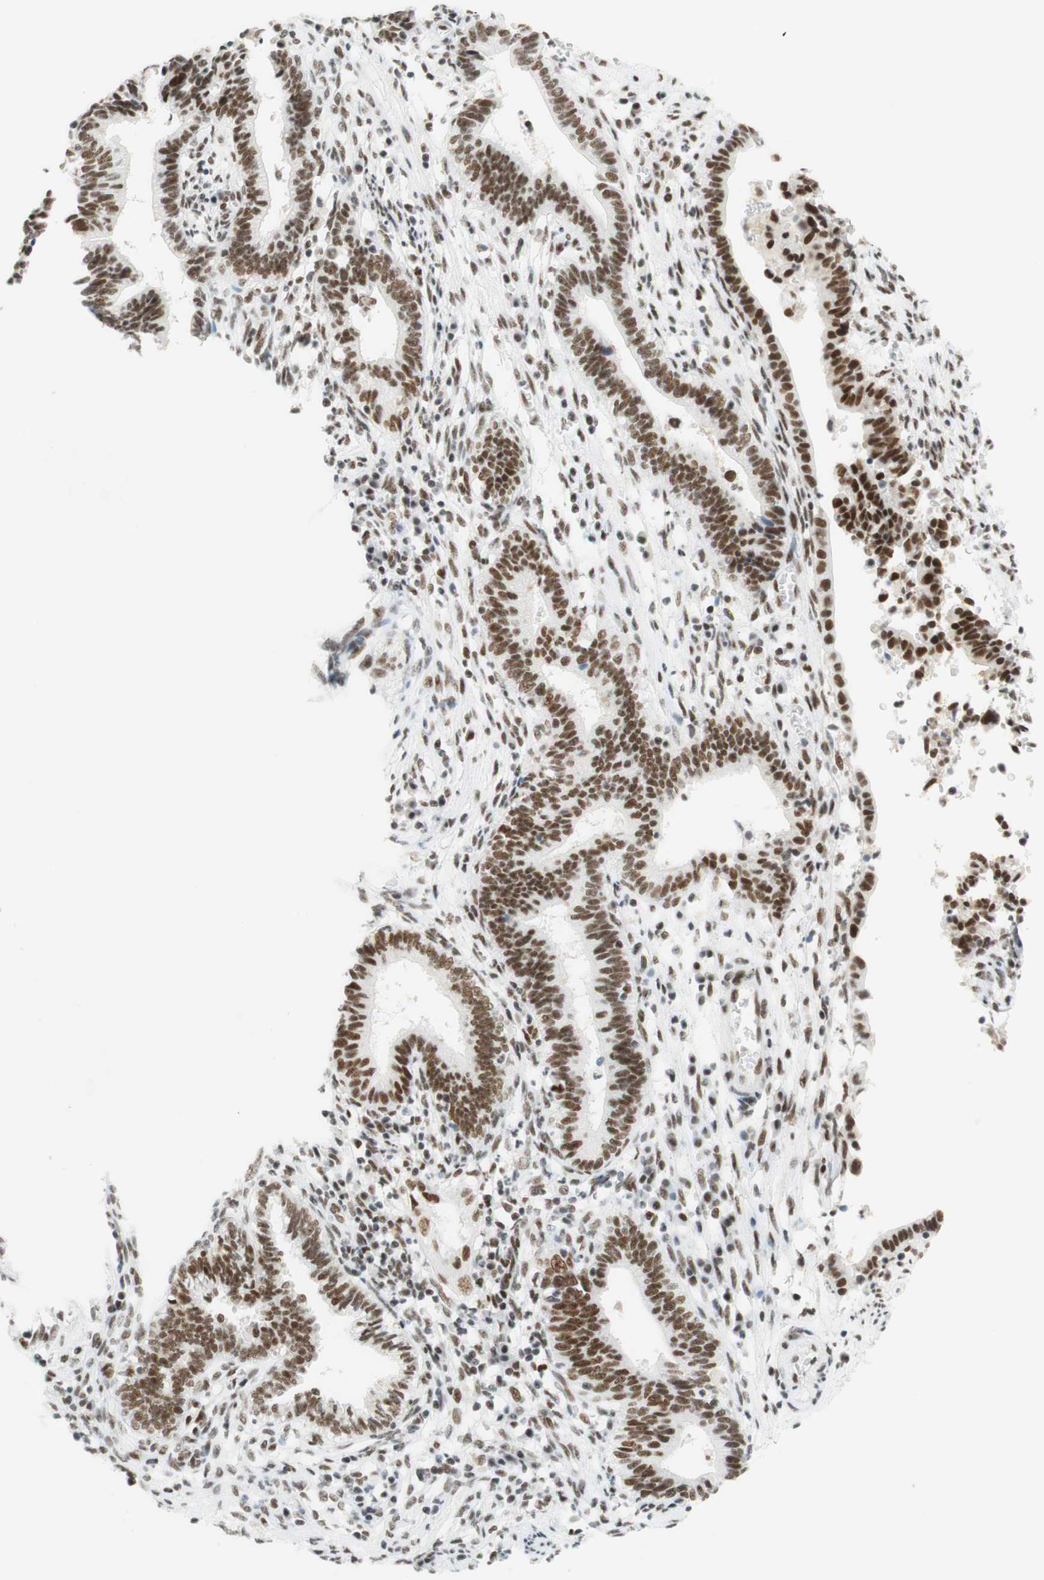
{"staining": {"intensity": "moderate", "quantity": "25%-75%", "location": "nuclear"}, "tissue": "cervical cancer", "cell_type": "Tumor cells", "image_type": "cancer", "snomed": [{"axis": "morphology", "description": "Adenocarcinoma, NOS"}, {"axis": "topography", "description": "Cervix"}], "caption": "Approximately 25%-75% of tumor cells in cervical cancer display moderate nuclear protein staining as visualized by brown immunohistochemical staining.", "gene": "RNF20", "patient": {"sex": "female", "age": 44}}